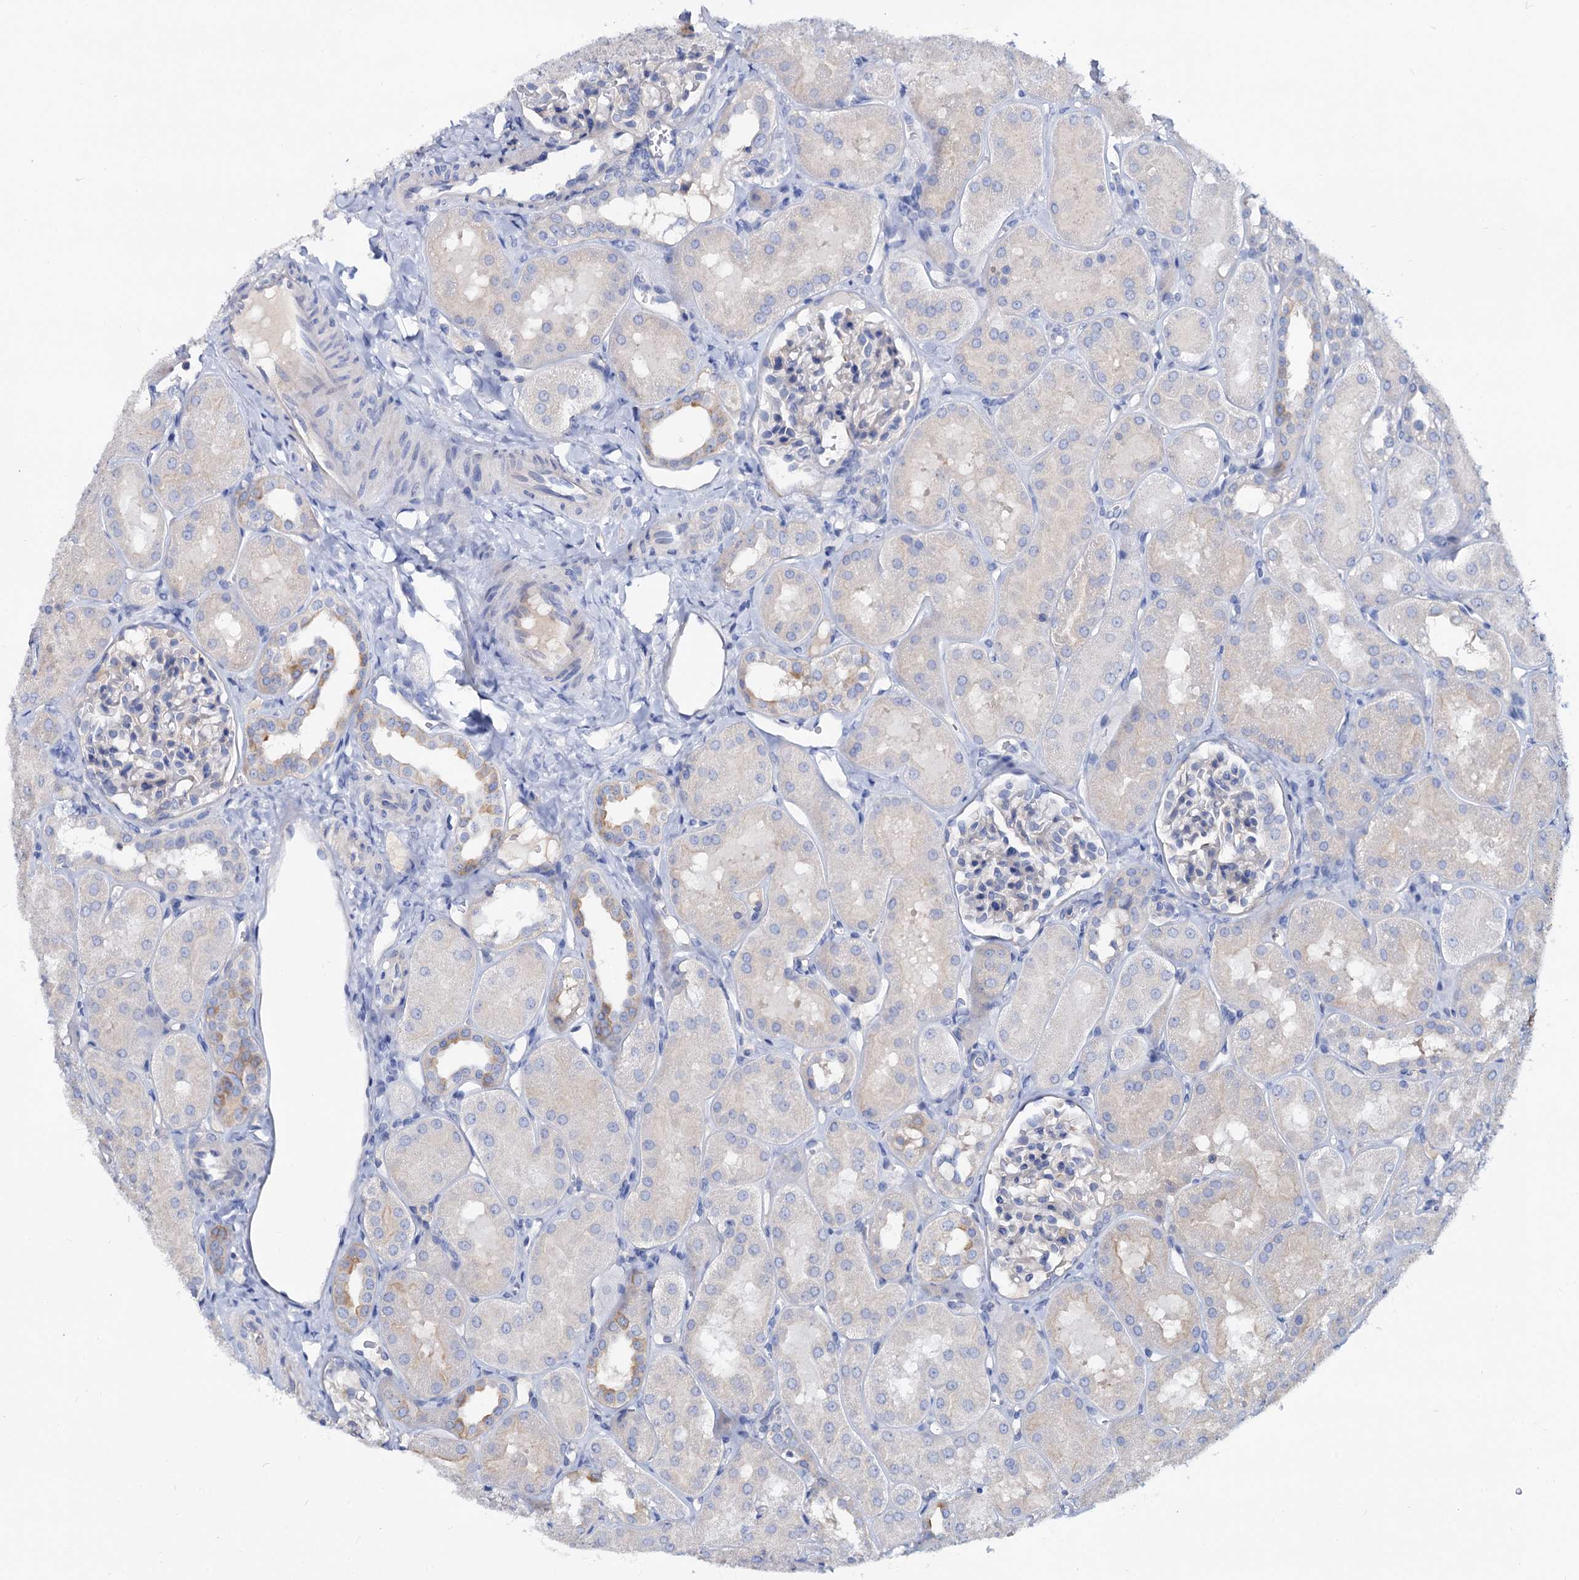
{"staining": {"intensity": "negative", "quantity": "none", "location": "none"}, "tissue": "kidney", "cell_type": "Cells in glomeruli", "image_type": "normal", "snomed": [{"axis": "morphology", "description": "Normal tissue, NOS"}, {"axis": "topography", "description": "Kidney"}, {"axis": "topography", "description": "Urinary bladder"}], "caption": "Immunohistochemical staining of unremarkable kidney reveals no significant staining in cells in glomeruli. (DAB (3,3'-diaminobenzidine) IHC with hematoxylin counter stain).", "gene": "DYDC2", "patient": {"sex": "male", "age": 16}}